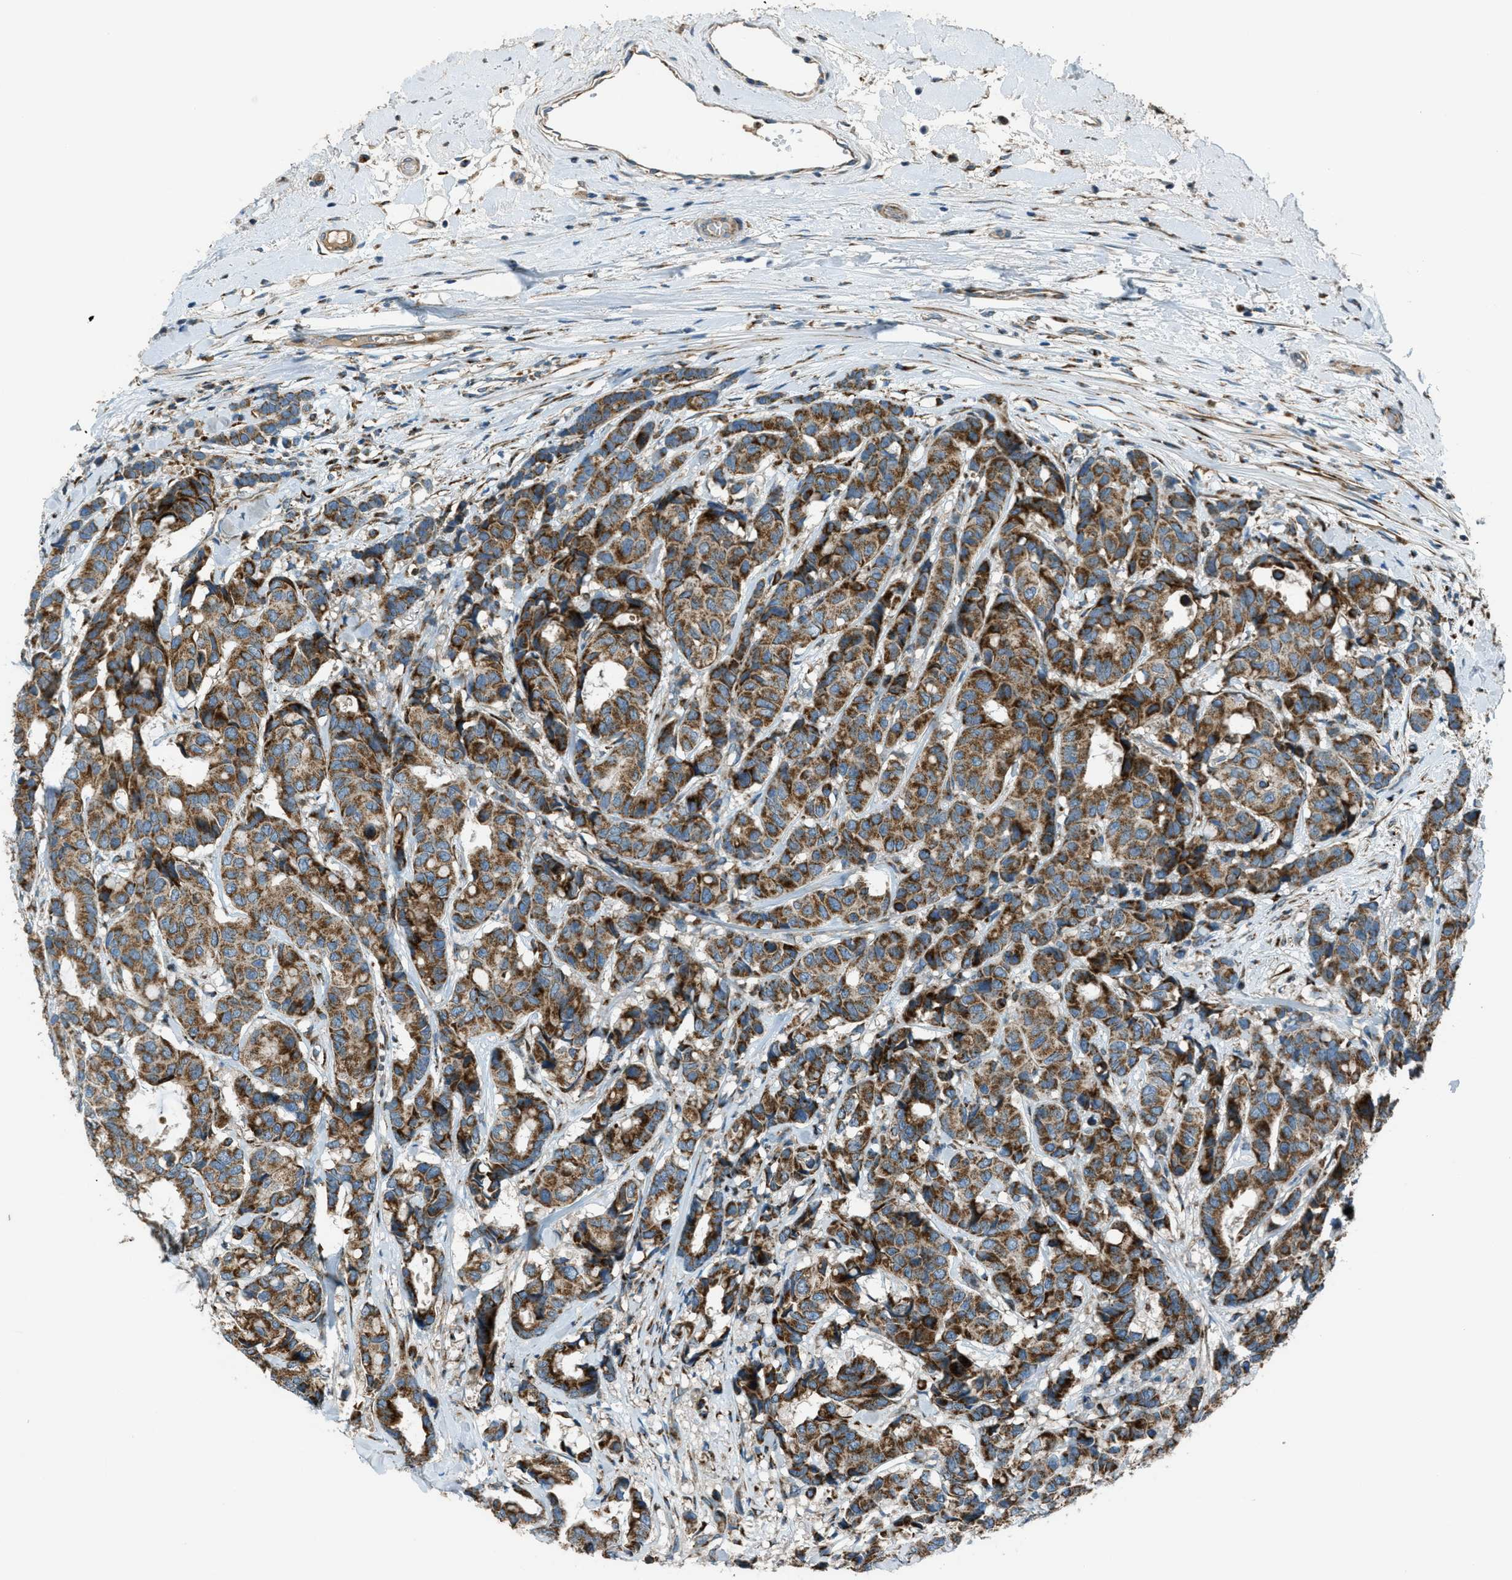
{"staining": {"intensity": "strong", "quantity": ">75%", "location": "cytoplasmic/membranous"}, "tissue": "breast cancer", "cell_type": "Tumor cells", "image_type": "cancer", "snomed": [{"axis": "morphology", "description": "Duct carcinoma"}, {"axis": "topography", "description": "Breast"}], "caption": "Breast cancer (infiltrating ductal carcinoma) stained with immunohistochemistry displays strong cytoplasmic/membranous staining in approximately >75% of tumor cells. (DAB (3,3'-diaminobenzidine) IHC, brown staining for protein, blue staining for nuclei).", "gene": "BCKDK", "patient": {"sex": "female", "age": 87}}